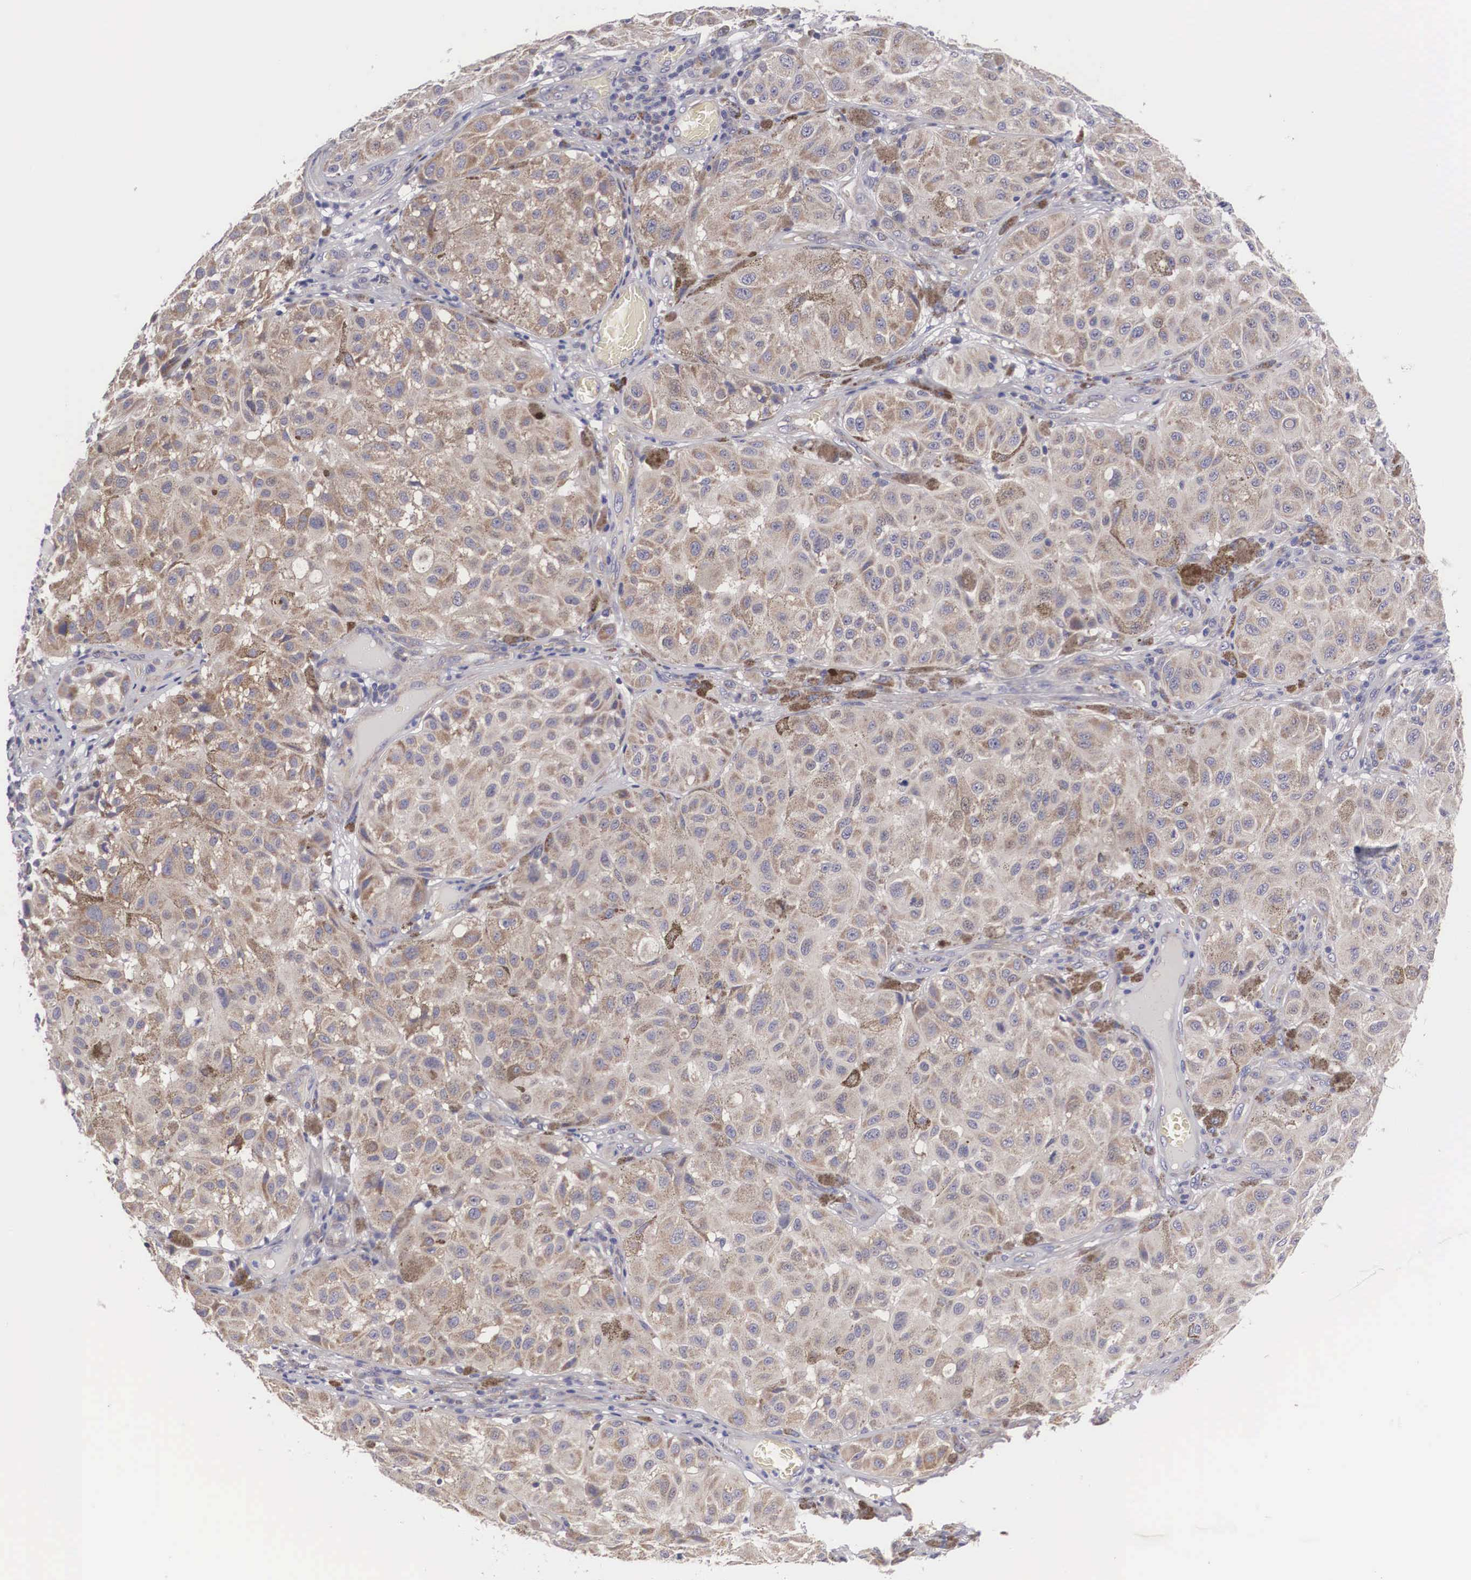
{"staining": {"intensity": "weak", "quantity": ">75%", "location": "cytoplasmic/membranous"}, "tissue": "melanoma", "cell_type": "Tumor cells", "image_type": "cancer", "snomed": [{"axis": "morphology", "description": "Malignant melanoma, NOS"}, {"axis": "topography", "description": "Skin"}], "caption": "Brown immunohistochemical staining in melanoma demonstrates weak cytoplasmic/membranous staining in approximately >75% of tumor cells. (DAB (3,3'-diaminobenzidine) IHC, brown staining for protein, blue staining for nuclei).", "gene": "TXLNG", "patient": {"sex": "female", "age": 64}}